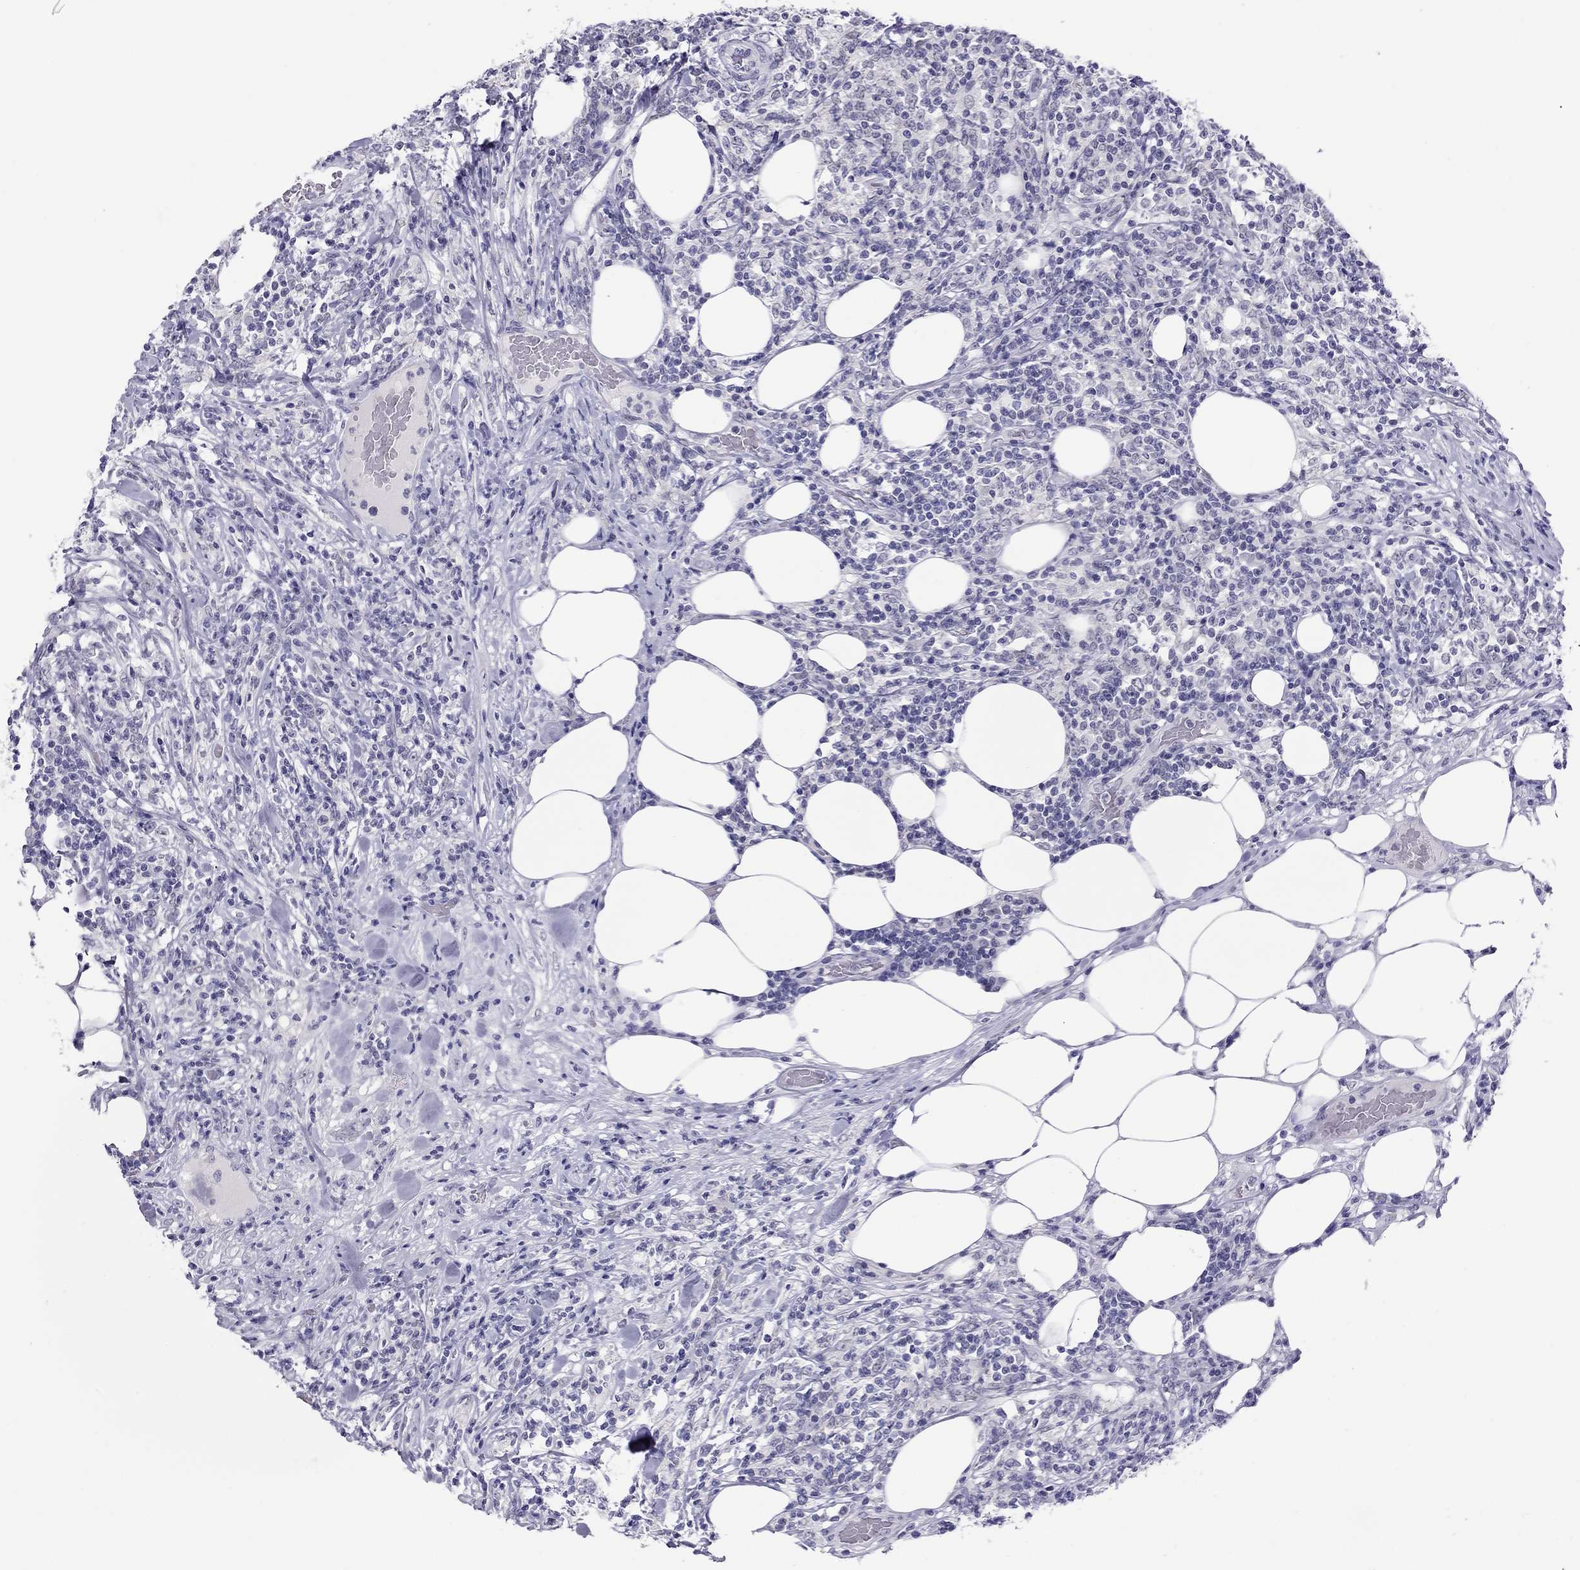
{"staining": {"intensity": "negative", "quantity": "none", "location": "none"}, "tissue": "lymphoma", "cell_type": "Tumor cells", "image_type": "cancer", "snomed": [{"axis": "morphology", "description": "Malignant lymphoma, non-Hodgkin's type, High grade"}, {"axis": "topography", "description": "Lymph node"}], "caption": "High magnification brightfield microscopy of lymphoma stained with DAB (brown) and counterstained with hematoxylin (blue): tumor cells show no significant positivity.", "gene": "CHRNB3", "patient": {"sex": "female", "age": 84}}